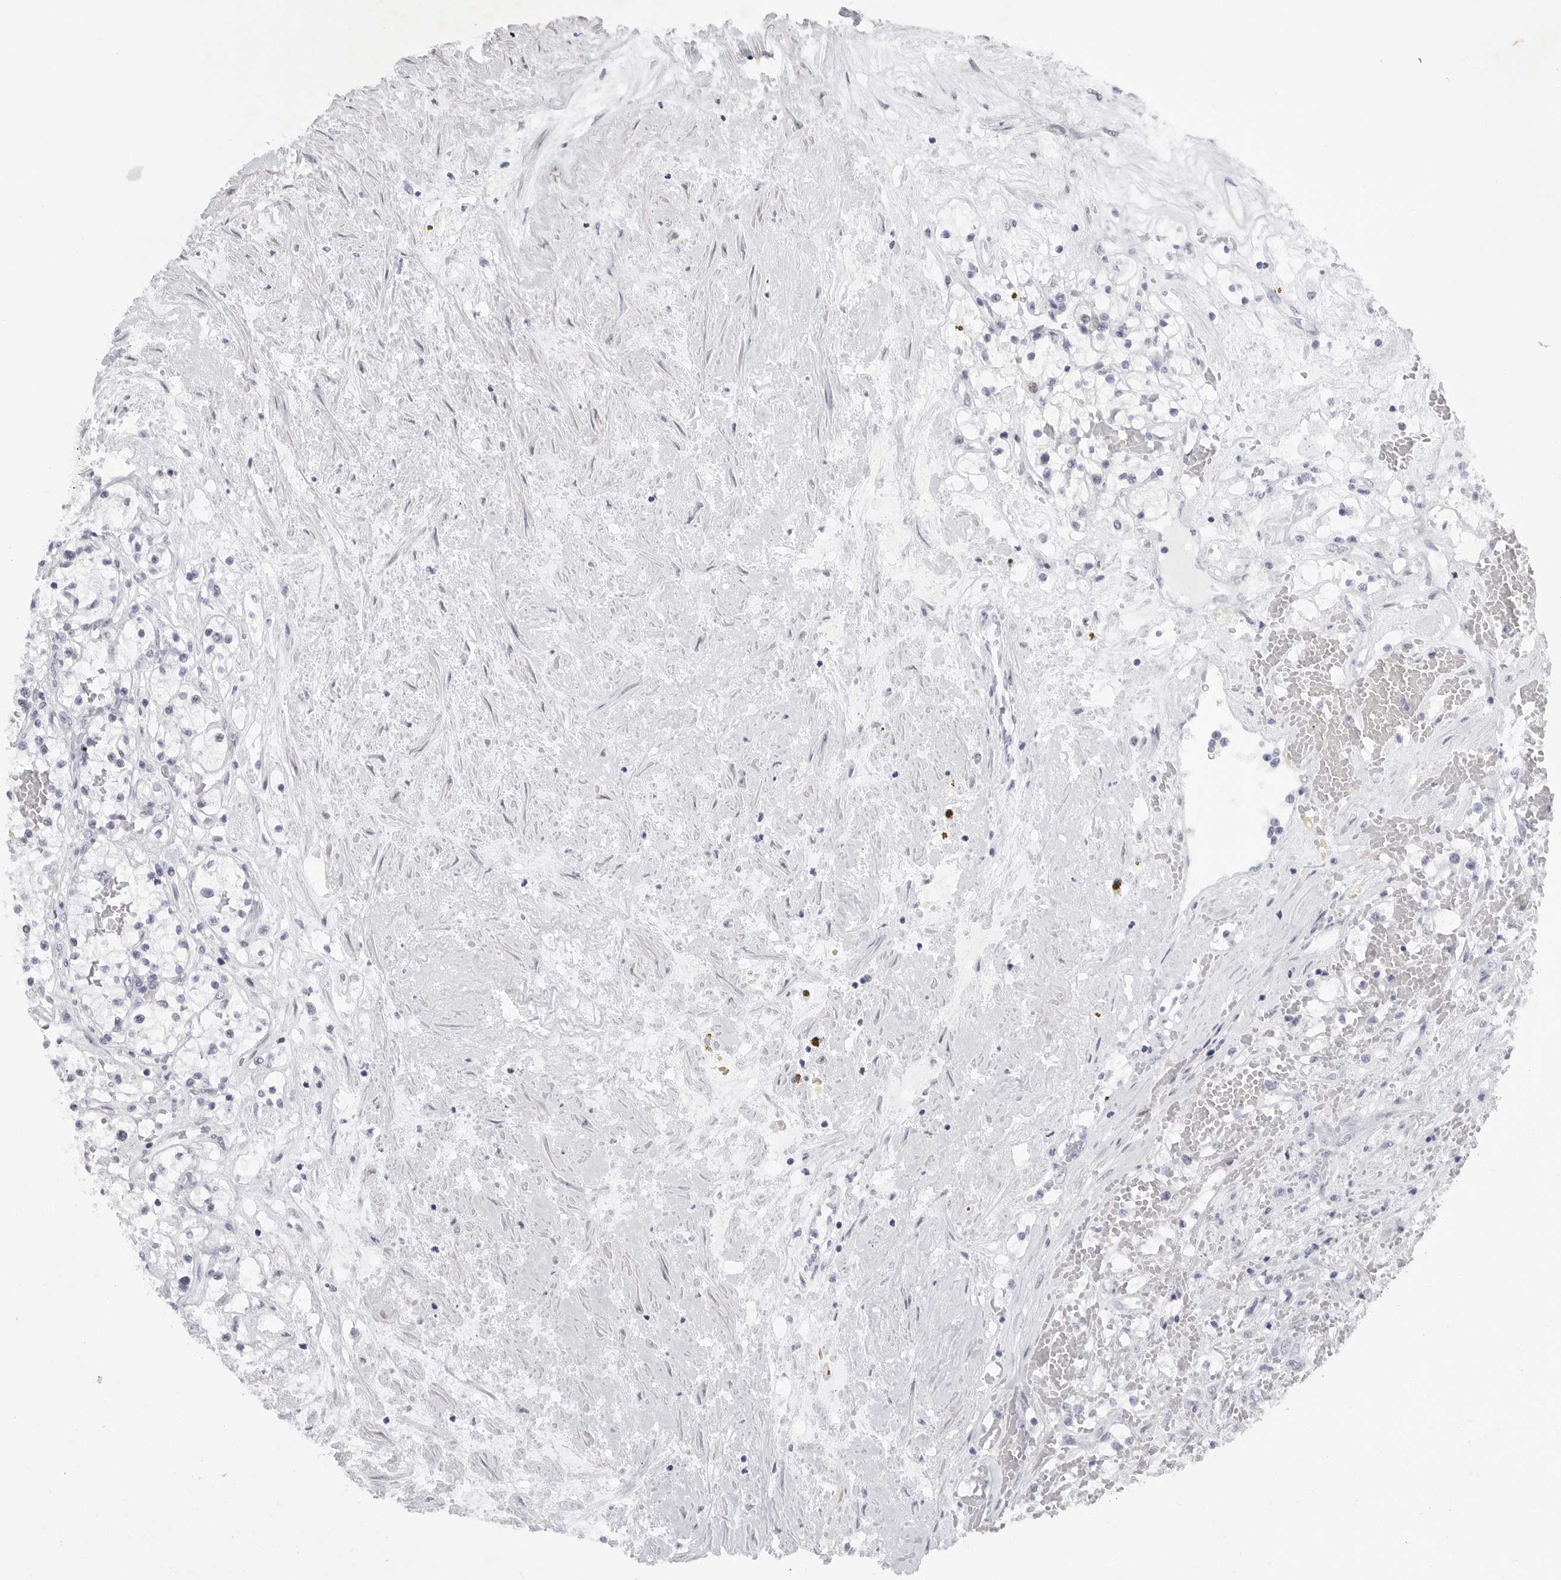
{"staining": {"intensity": "negative", "quantity": "none", "location": "none"}, "tissue": "renal cancer", "cell_type": "Tumor cells", "image_type": "cancer", "snomed": [{"axis": "morphology", "description": "Normal tissue, NOS"}, {"axis": "morphology", "description": "Adenocarcinoma, NOS"}, {"axis": "topography", "description": "Kidney"}], "caption": "Immunohistochemistry (IHC) photomicrograph of human renal adenocarcinoma stained for a protein (brown), which exhibits no positivity in tumor cells.", "gene": "TNR", "patient": {"sex": "male", "age": 68}}